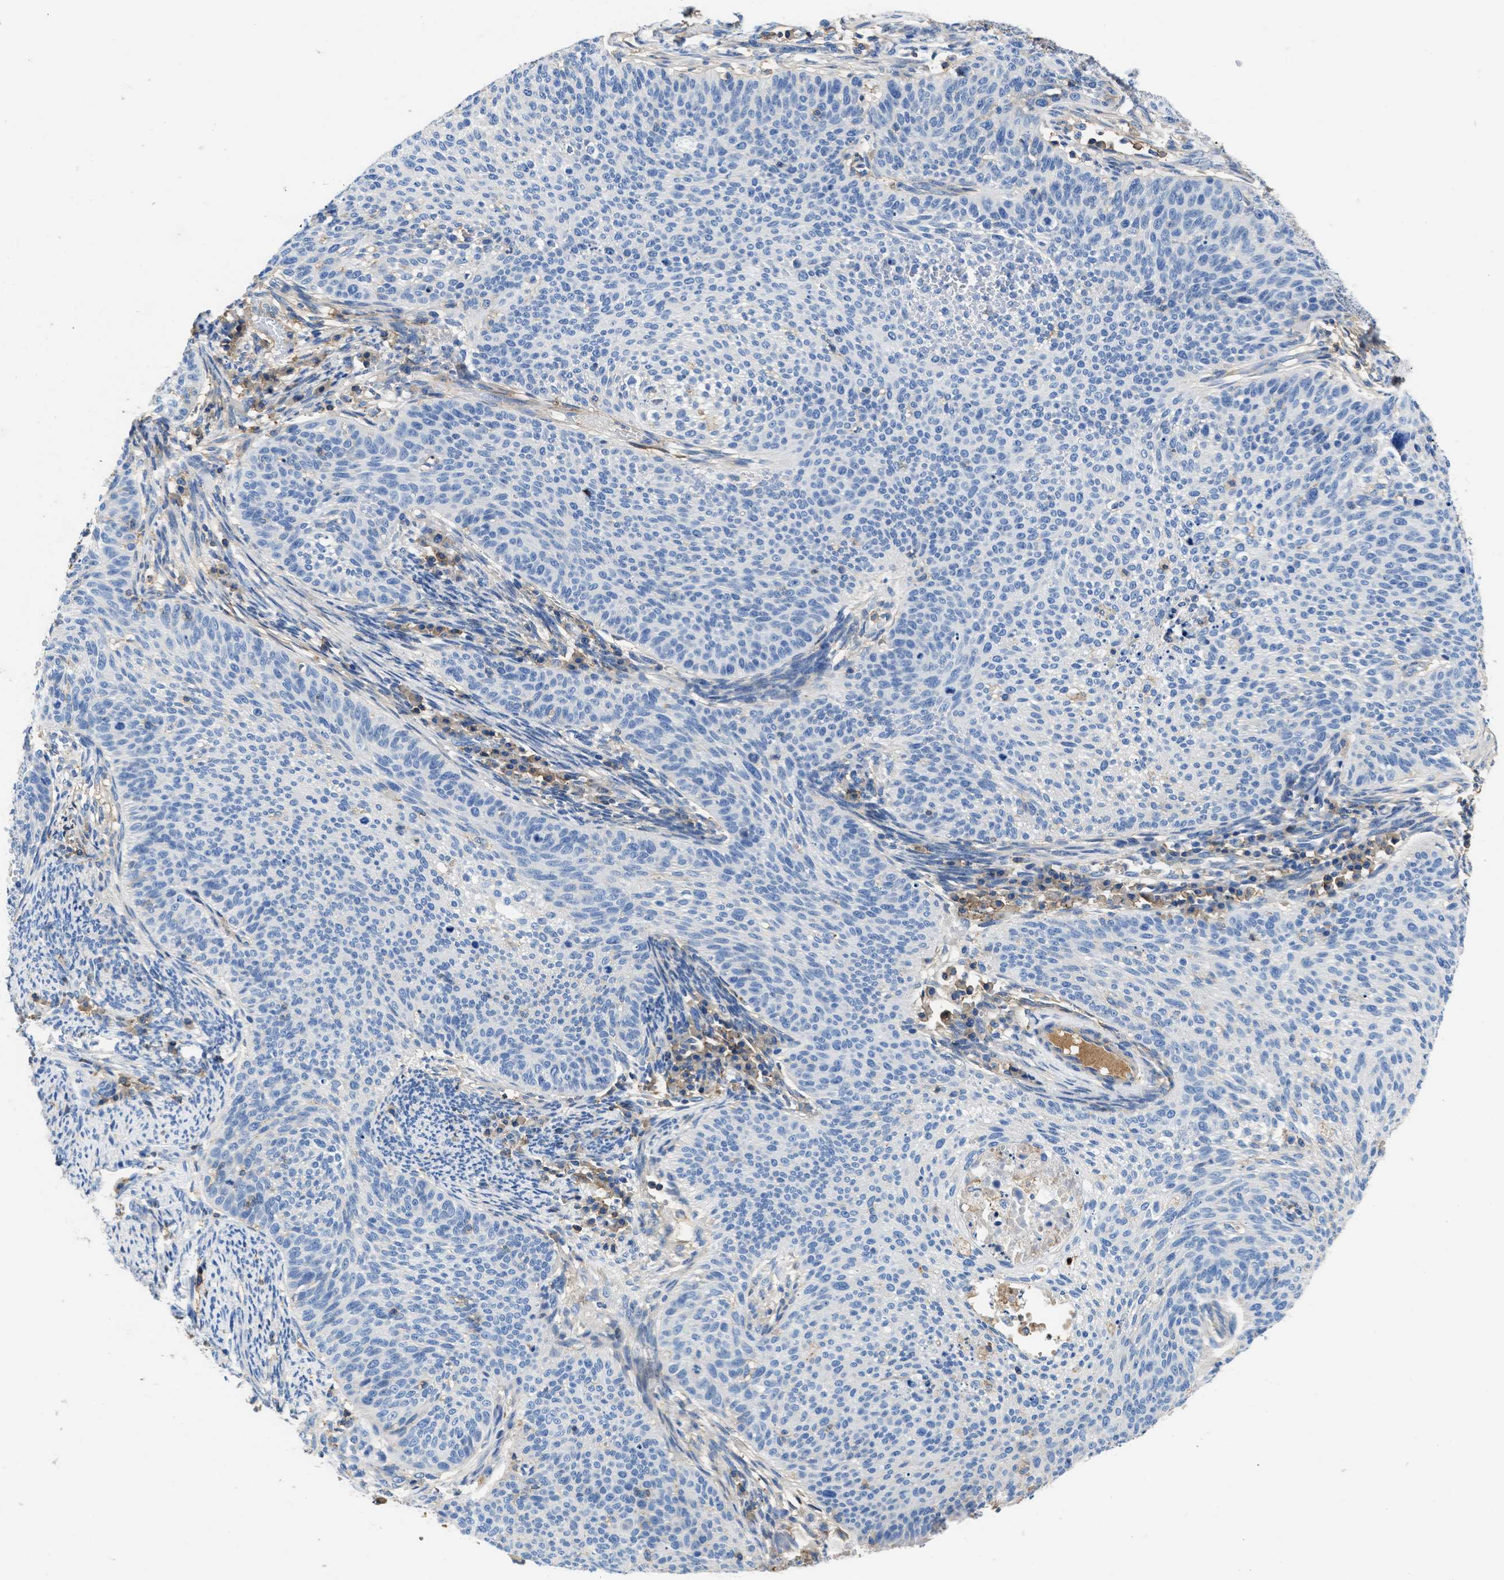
{"staining": {"intensity": "negative", "quantity": "none", "location": "none"}, "tissue": "cervical cancer", "cell_type": "Tumor cells", "image_type": "cancer", "snomed": [{"axis": "morphology", "description": "Squamous cell carcinoma, NOS"}, {"axis": "topography", "description": "Cervix"}], "caption": "Immunohistochemistry of human cervical cancer (squamous cell carcinoma) shows no staining in tumor cells.", "gene": "KCNQ4", "patient": {"sex": "female", "age": 70}}